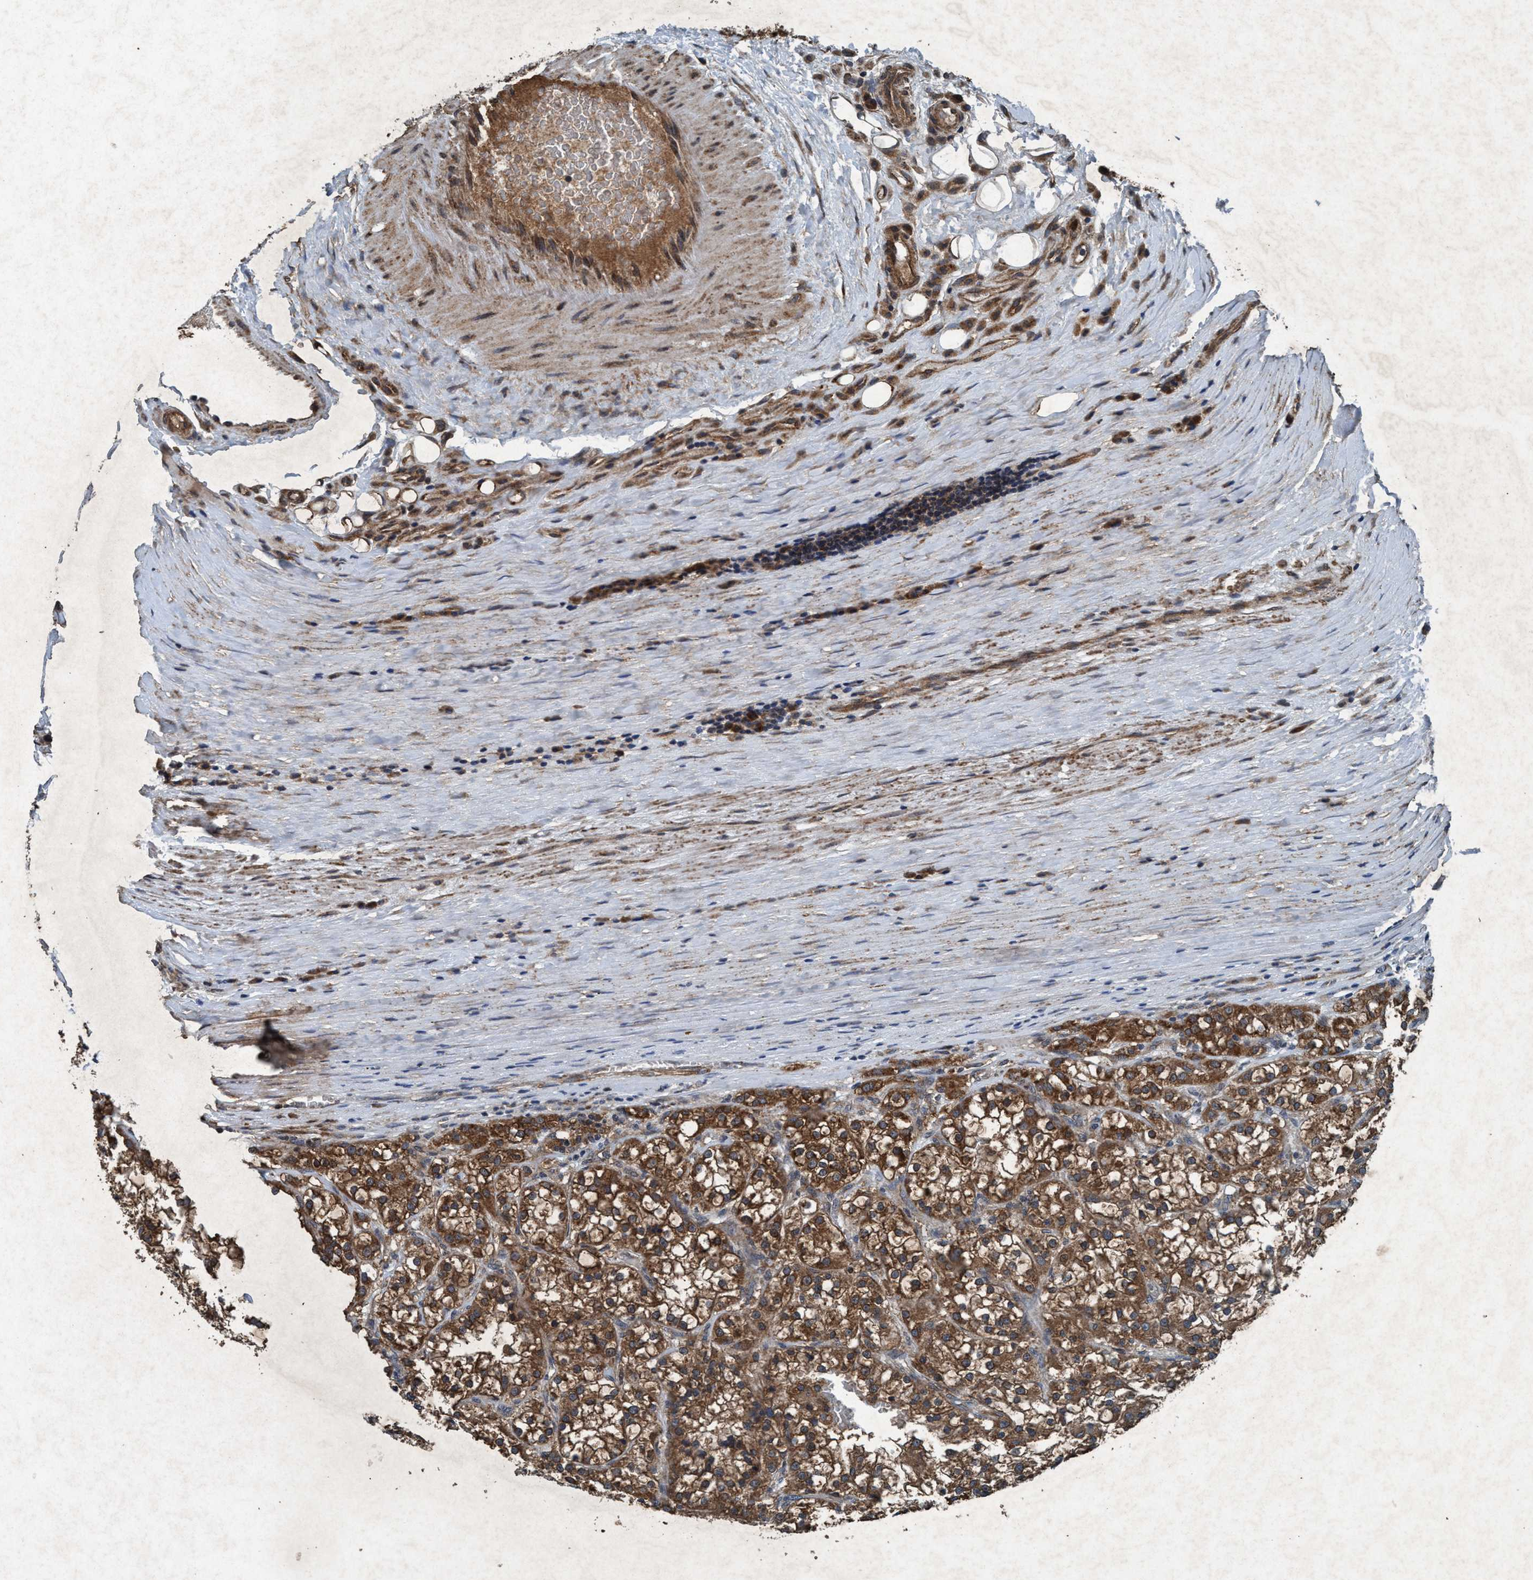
{"staining": {"intensity": "strong", "quantity": ">75%", "location": "cytoplasmic/membranous"}, "tissue": "renal cancer", "cell_type": "Tumor cells", "image_type": "cancer", "snomed": [{"axis": "morphology", "description": "Adenocarcinoma, NOS"}, {"axis": "topography", "description": "Kidney"}], "caption": "Strong cytoplasmic/membranous expression for a protein is identified in approximately >75% of tumor cells of renal cancer using immunohistochemistry.", "gene": "AKT1S1", "patient": {"sex": "female", "age": 52}}